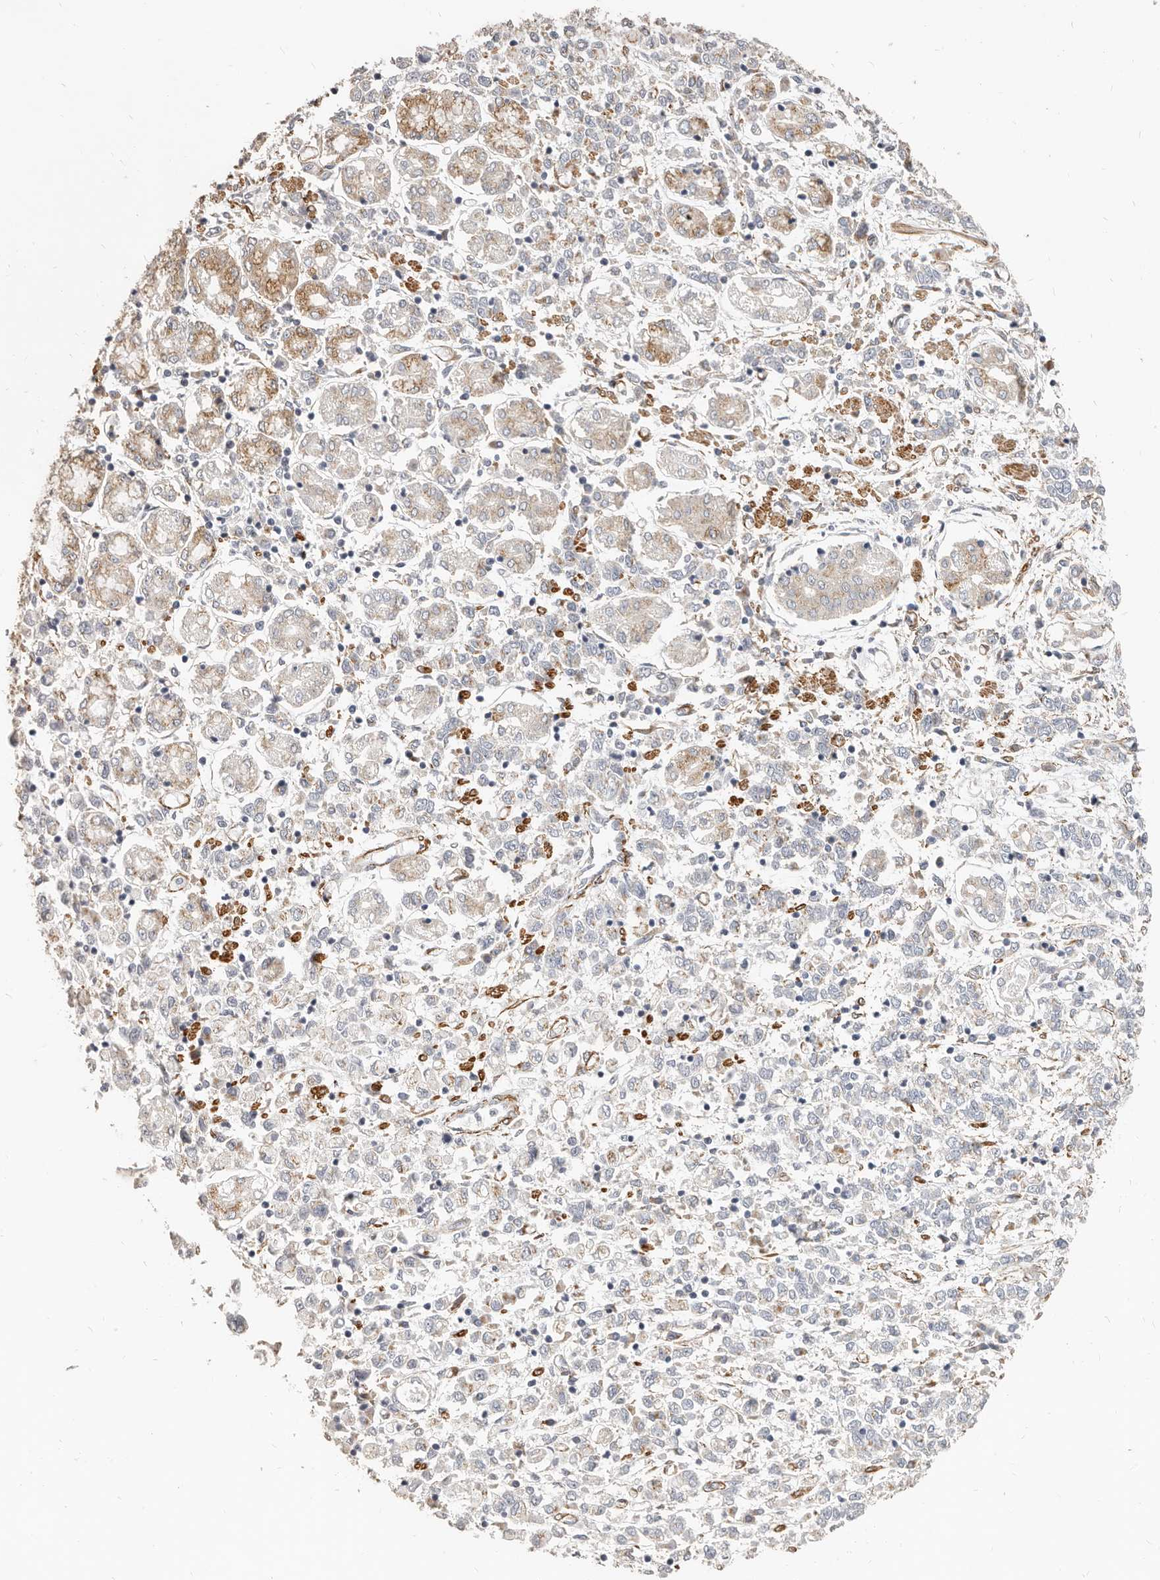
{"staining": {"intensity": "moderate", "quantity": "25%-75%", "location": "cytoplasmic/membranous"}, "tissue": "stomach cancer", "cell_type": "Tumor cells", "image_type": "cancer", "snomed": [{"axis": "morphology", "description": "Adenocarcinoma, NOS"}, {"axis": "topography", "description": "Stomach"}], "caption": "Approximately 25%-75% of tumor cells in human adenocarcinoma (stomach) reveal moderate cytoplasmic/membranous protein staining as visualized by brown immunohistochemical staining.", "gene": "RABAC1", "patient": {"sex": "female", "age": 76}}